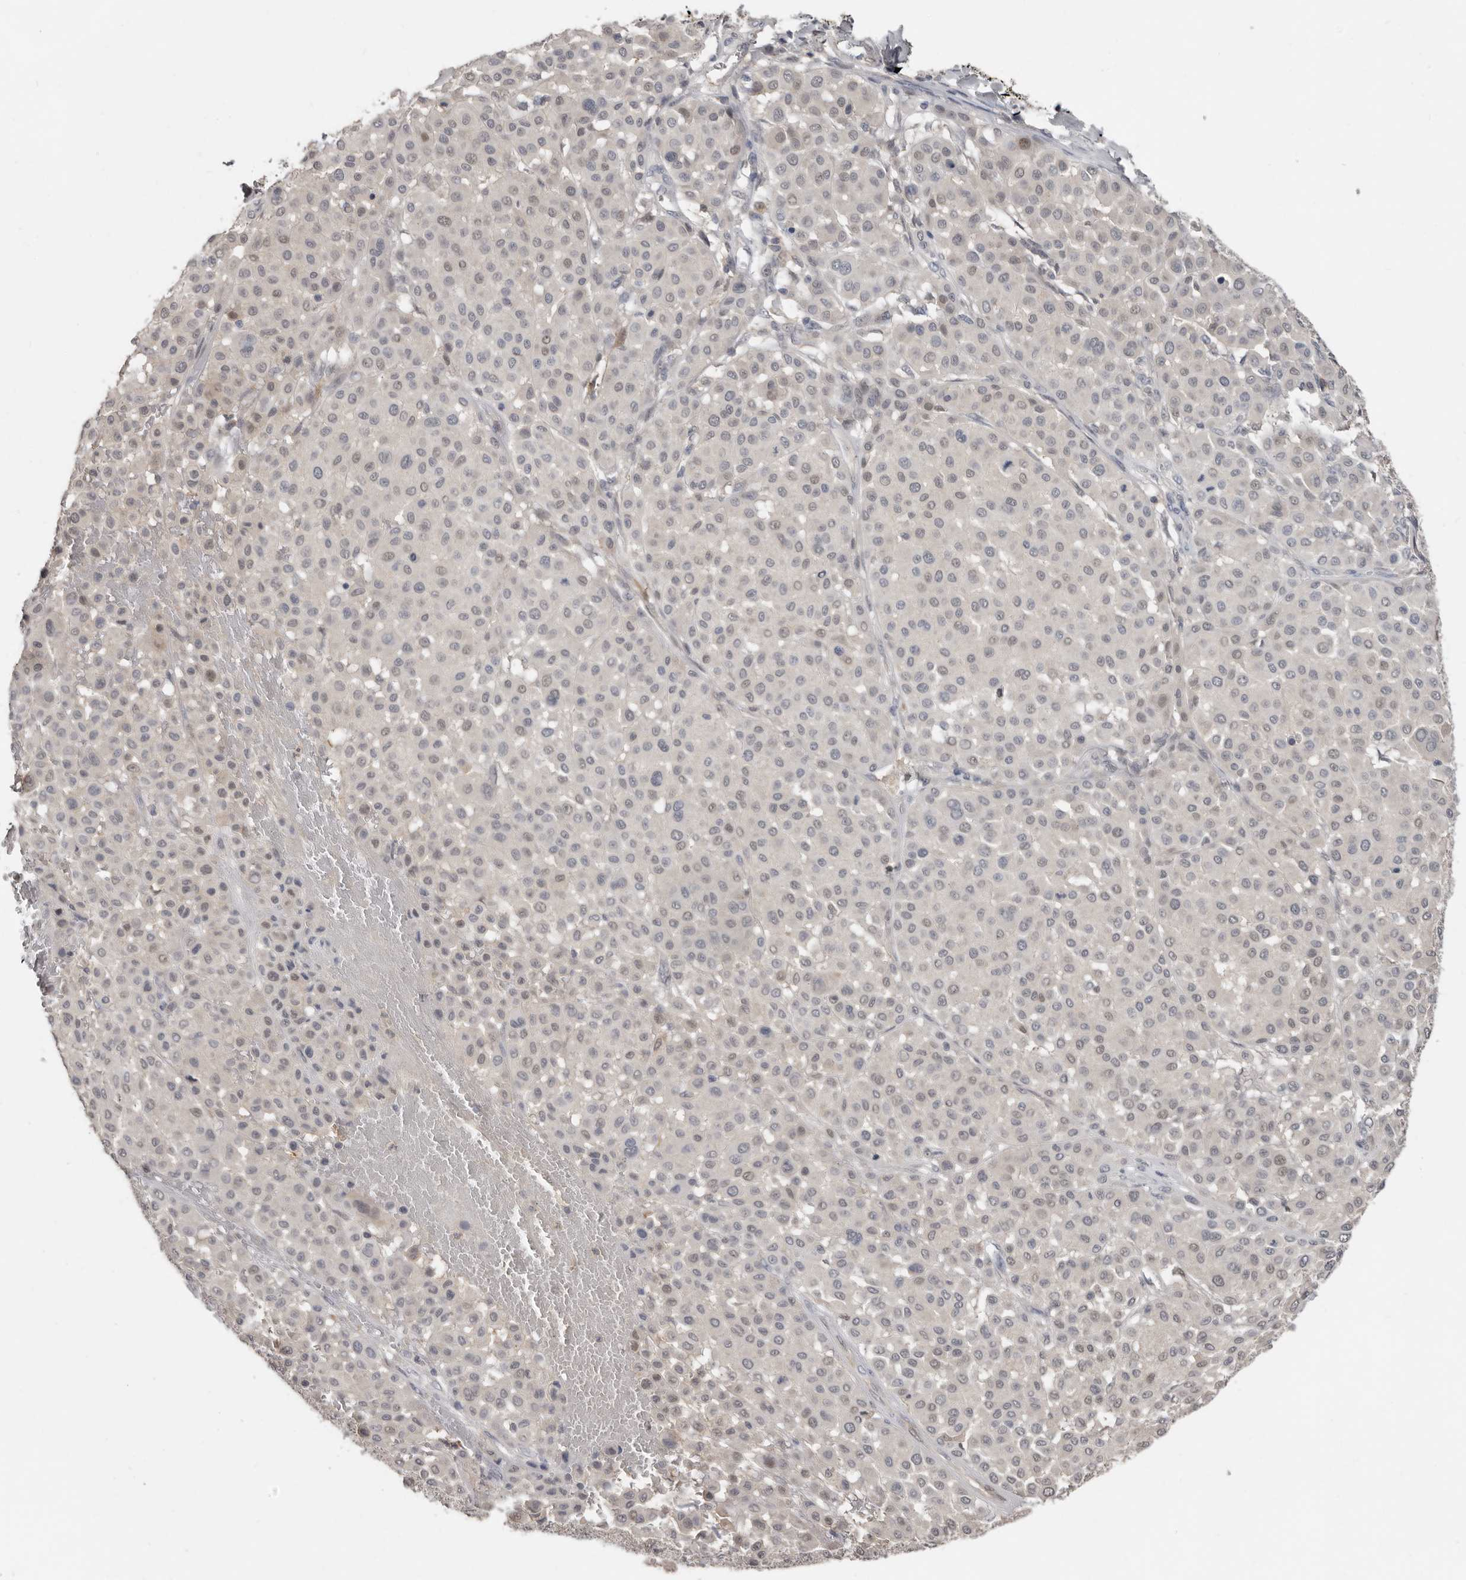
{"staining": {"intensity": "negative", "quantity": "none", "location": "none"}, "tissue": "melanoma", "cell_type": "Tumor cells", "image_type": "cancer", "snomed": [{"axis": "morphology", "description": "Malignant melanoma, Metastatic site"}, {"axis": "topography", "description": "Soft tissue"}], "caption": "Histopathology image shows no significant protein positivity in tumor cells of malignant melanoma (metastatic site).", "gene": "RBKS", "patient": {"sex": "male", "age": 41}}